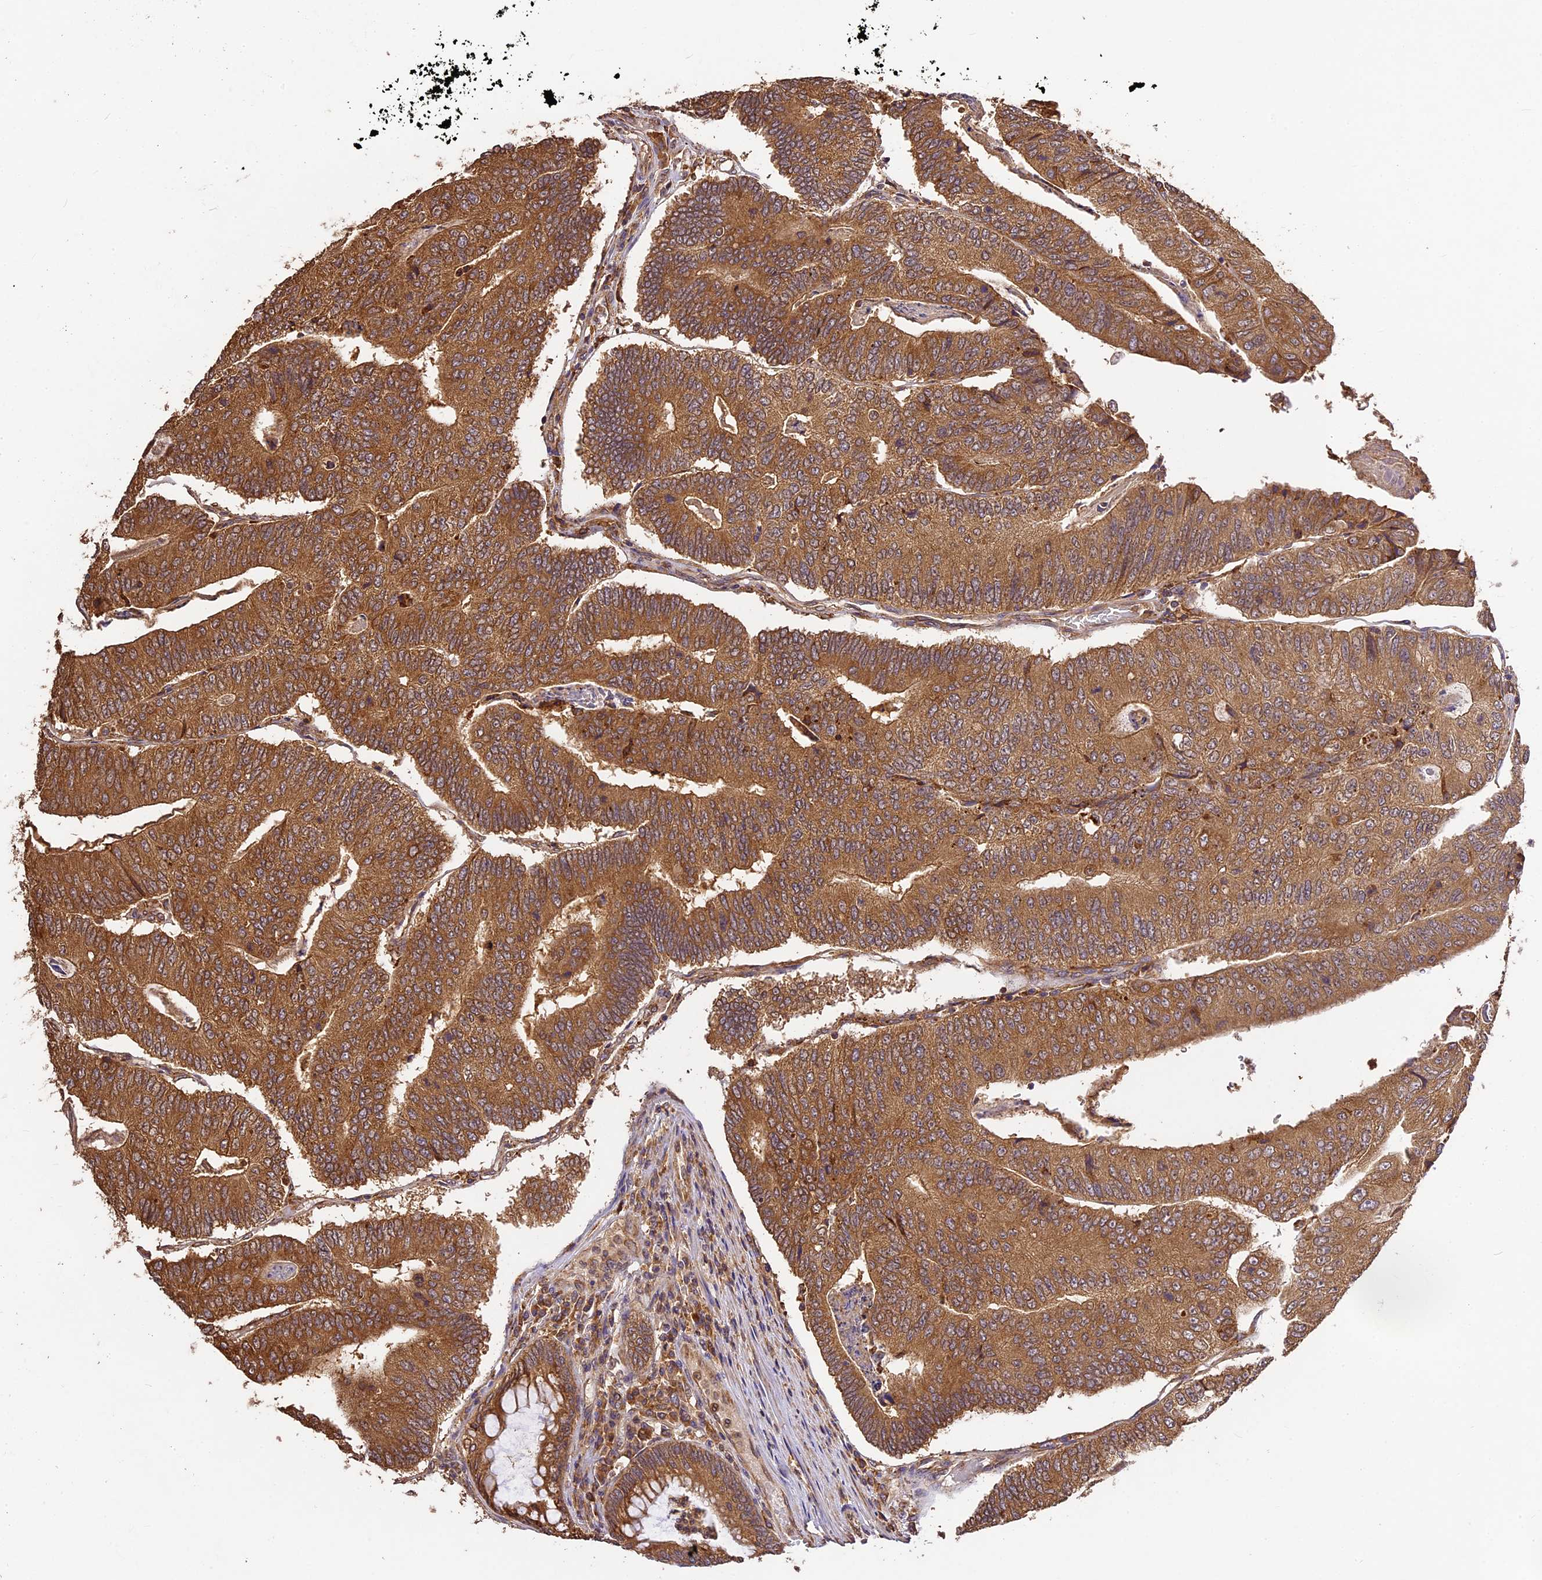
{"staining": {"intensity": "moderate", "quantity": ">75%", "location": "cytoplasmic/membranous"}, "tissue": "colorectal cancer", "cell_type": "Tumor cells", "image_type": "cancer", "snomed": [{"axis": "morphology", "description": "Adenocarcinoma, NOS"}, {"axis": "topography", "description": "Colon"}], "caption": "IHC (DAB (3,3'-diaminobenzidine)) staining of human colorectal cancer reveals moderate cytoplasmic/membranous protein staining in approximately >75% of tumor cells. The staining is performed using DAB (3,3'-diaminobenzidine) brown chromogen to label protein expression. The nuclei are counter-stained blue using hematoxylin.", "gene": "BRAP", "patient": {"sex": "female", "age": 67}}